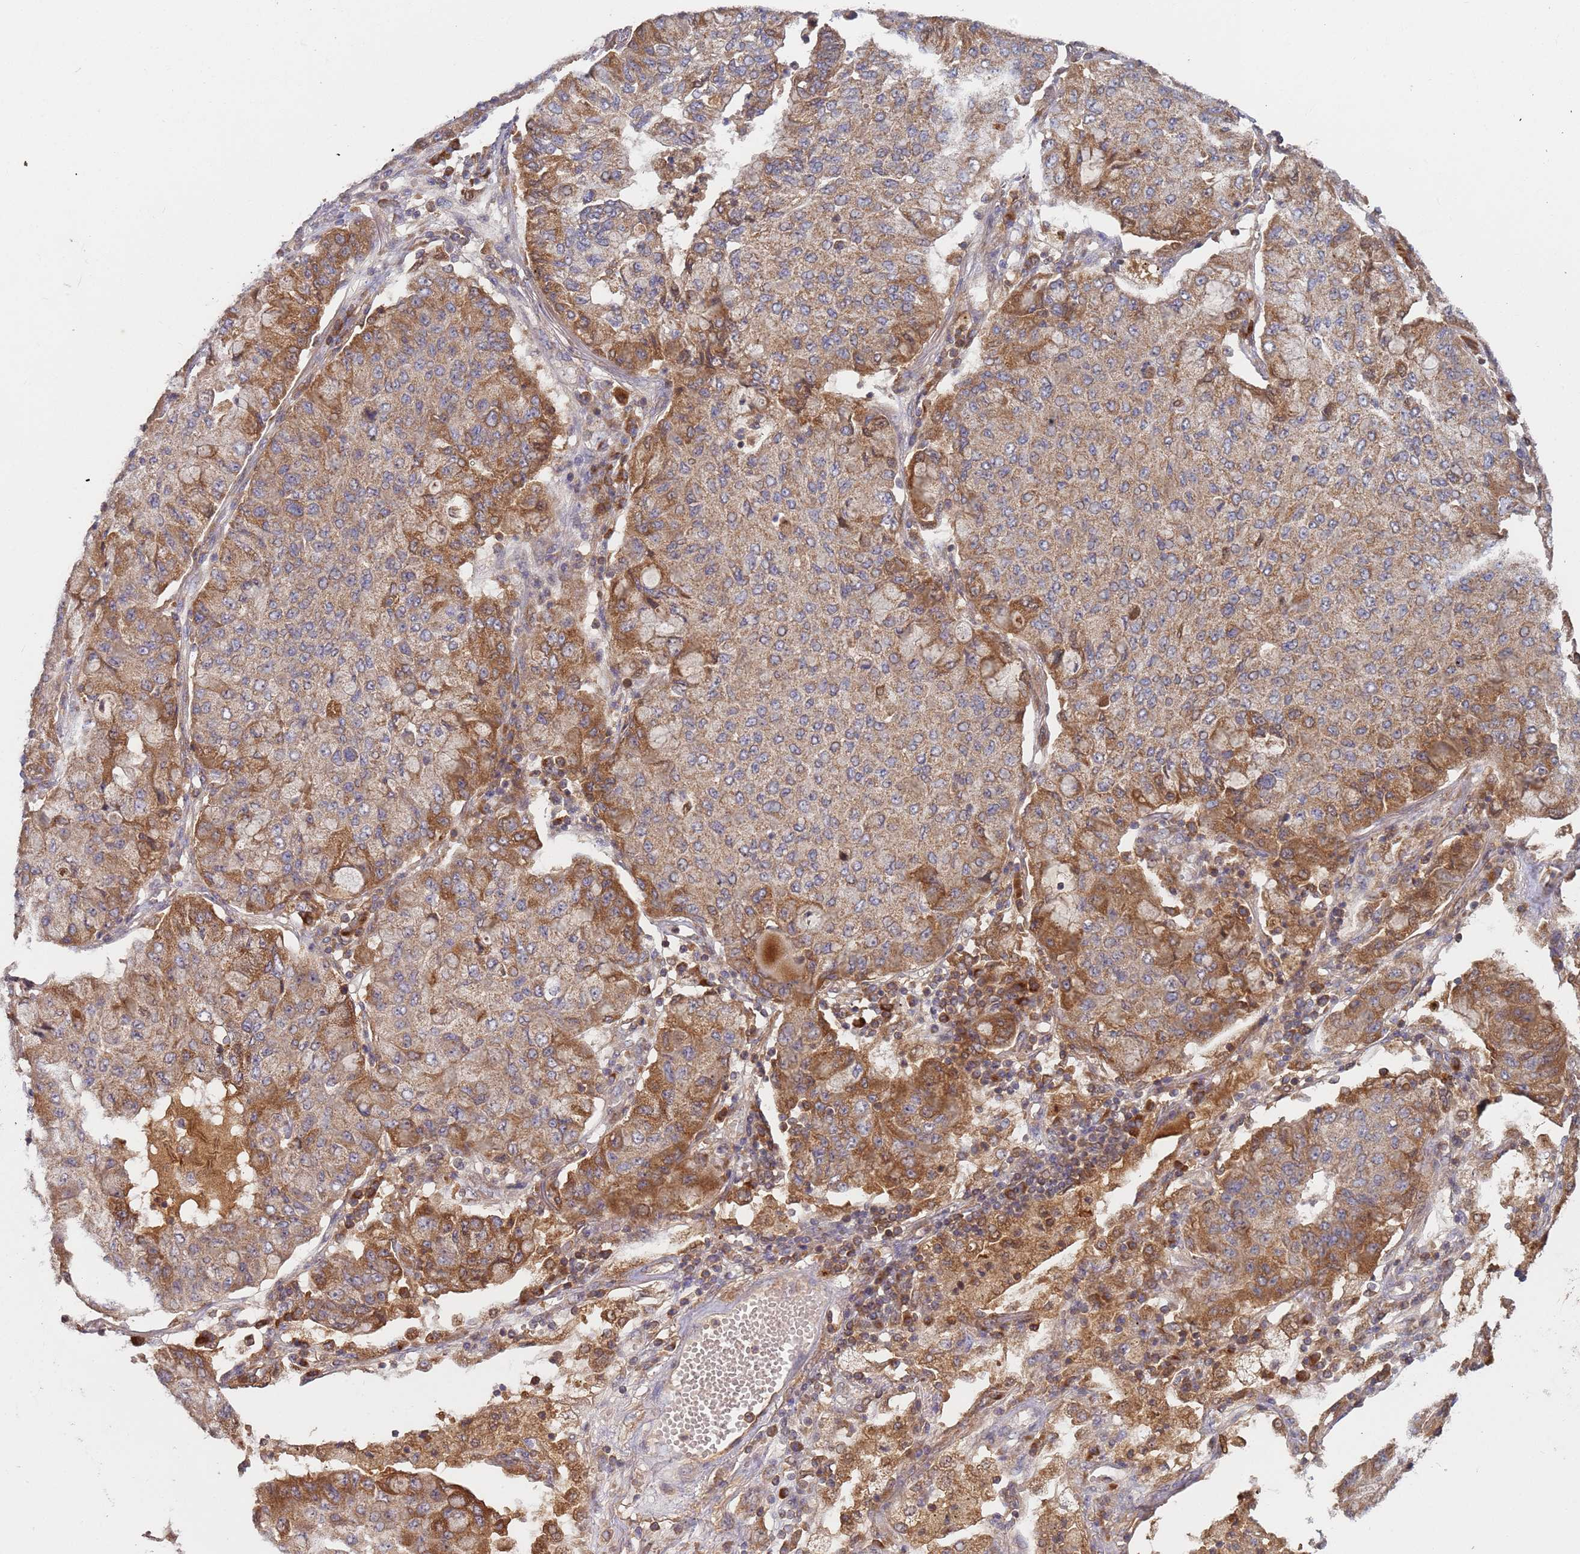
{"staining": {"intensity": "moderate", "quantity": "25%-75%", "location": "cytoplasmic/membranous"}, "tissue": "lung cancer", "cell_type": "Tumor cells", "image_type": "cancer", "snomed": [{"axis": "morphology", "description": "Squamous cell carcinoma, NOS"}, {"axis": "topography", "description": "Lung"}], "caption": "This is an image of IHC staining of lung cancer, which shows moderate expression in the cytoplasmic/membranous of tumor cells.", "gene": "OR5A2", "patient": {"sex": "male", "age": 74}}